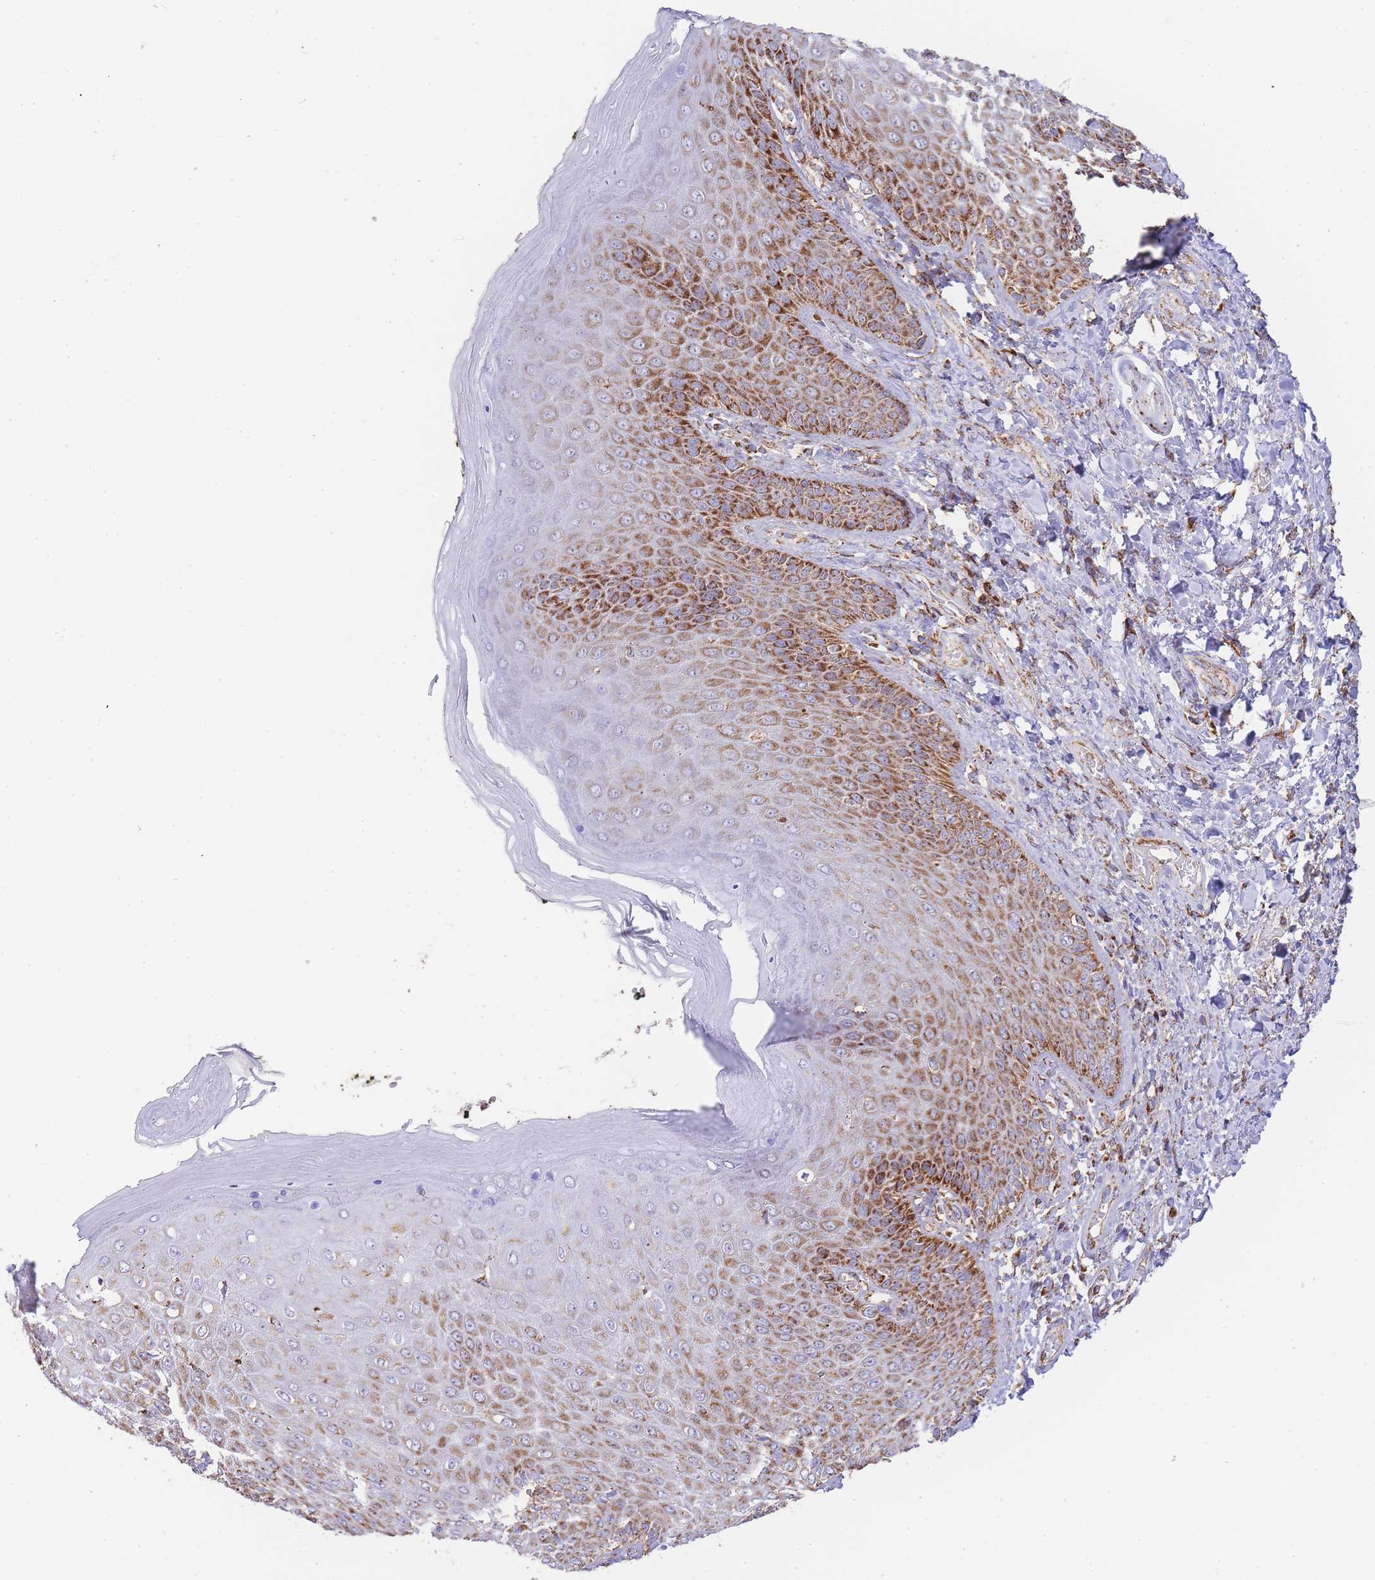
{"staining": {"intensity": "strong", "quantity": ">75%", "location": "cytoplasmic/membranous"}, "tissue": "skin", "cell_type": "Epidermal cells", "image_type": "normal", "snomed": [{"axis": "morphology", "description": "Normal tissue, NOS"}, {"axis": "topography", "description": "Anal"}], "caption": "About >75% of epidermal cells in unremarkable human skin exhibit strong cytoplasmic/membranous protein staining as visualized by brown immunohistochemical staining.", "gene": "GSTM1", "patient": {"sex": "female", "age": 89}}